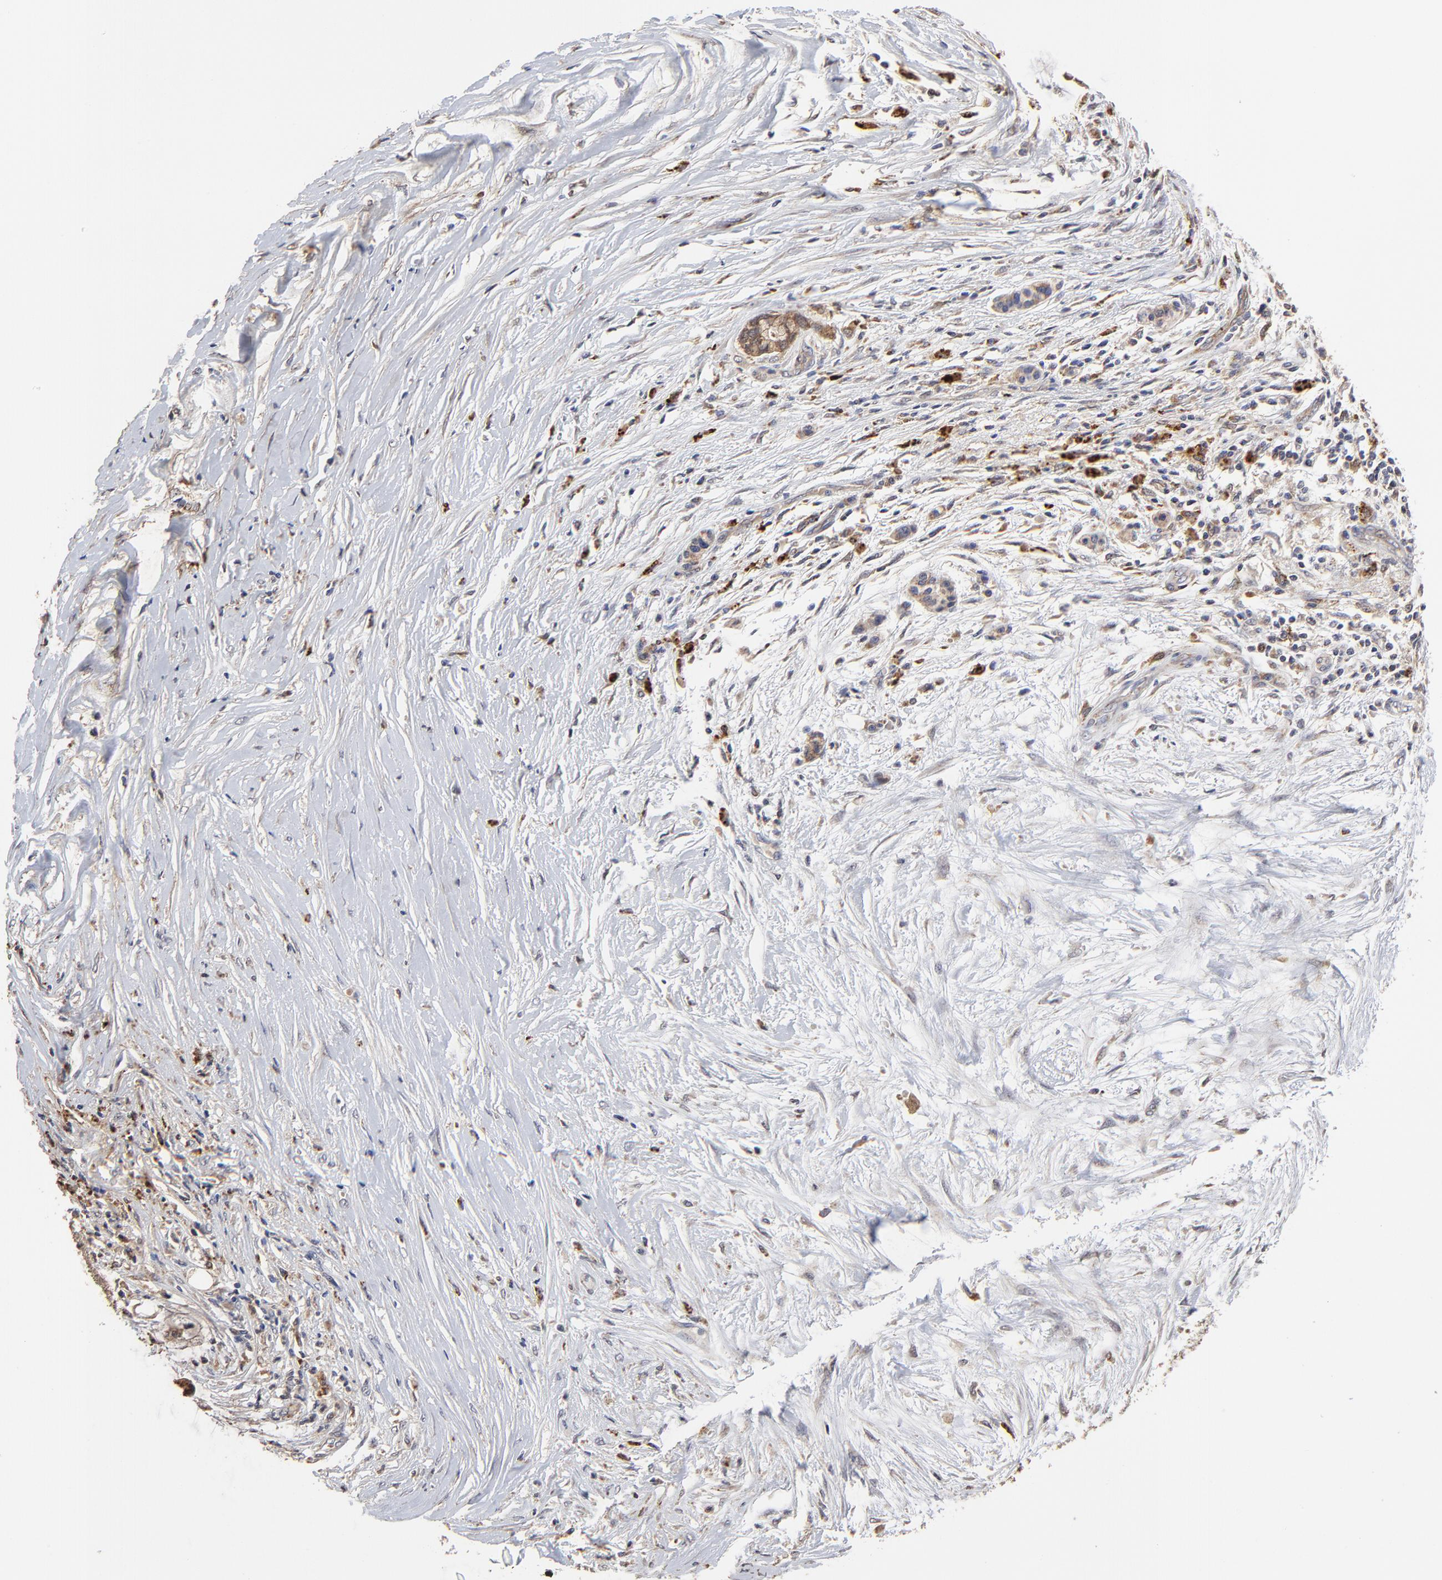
{"staining": {"intensity": "moderate", "quantity": ">75%", "location": "cytoplasmic/membranous"}, "tissue": "pancreatic cancer", "cell_type": "Tumor cells", "image_type": "cancer", "snomed": [{"axis": "morphology", "description": "Adenocarcinoma, NOS"}, {"axis": "topography", "description": "Pancreas"}], "caption": "High-magnification brightfield microscopy of pancreatic adenocarcinoma stained with DAB (3,3'-diaminobenzidine) (brown) and counterstained with hematoxylin (blue). tumor cells exhibit moderate cytoplasmic/membranous positivity is present in about>75% of cells.", "gene": "LGALS3", "patient": {"sex": "female", "age": 59}}